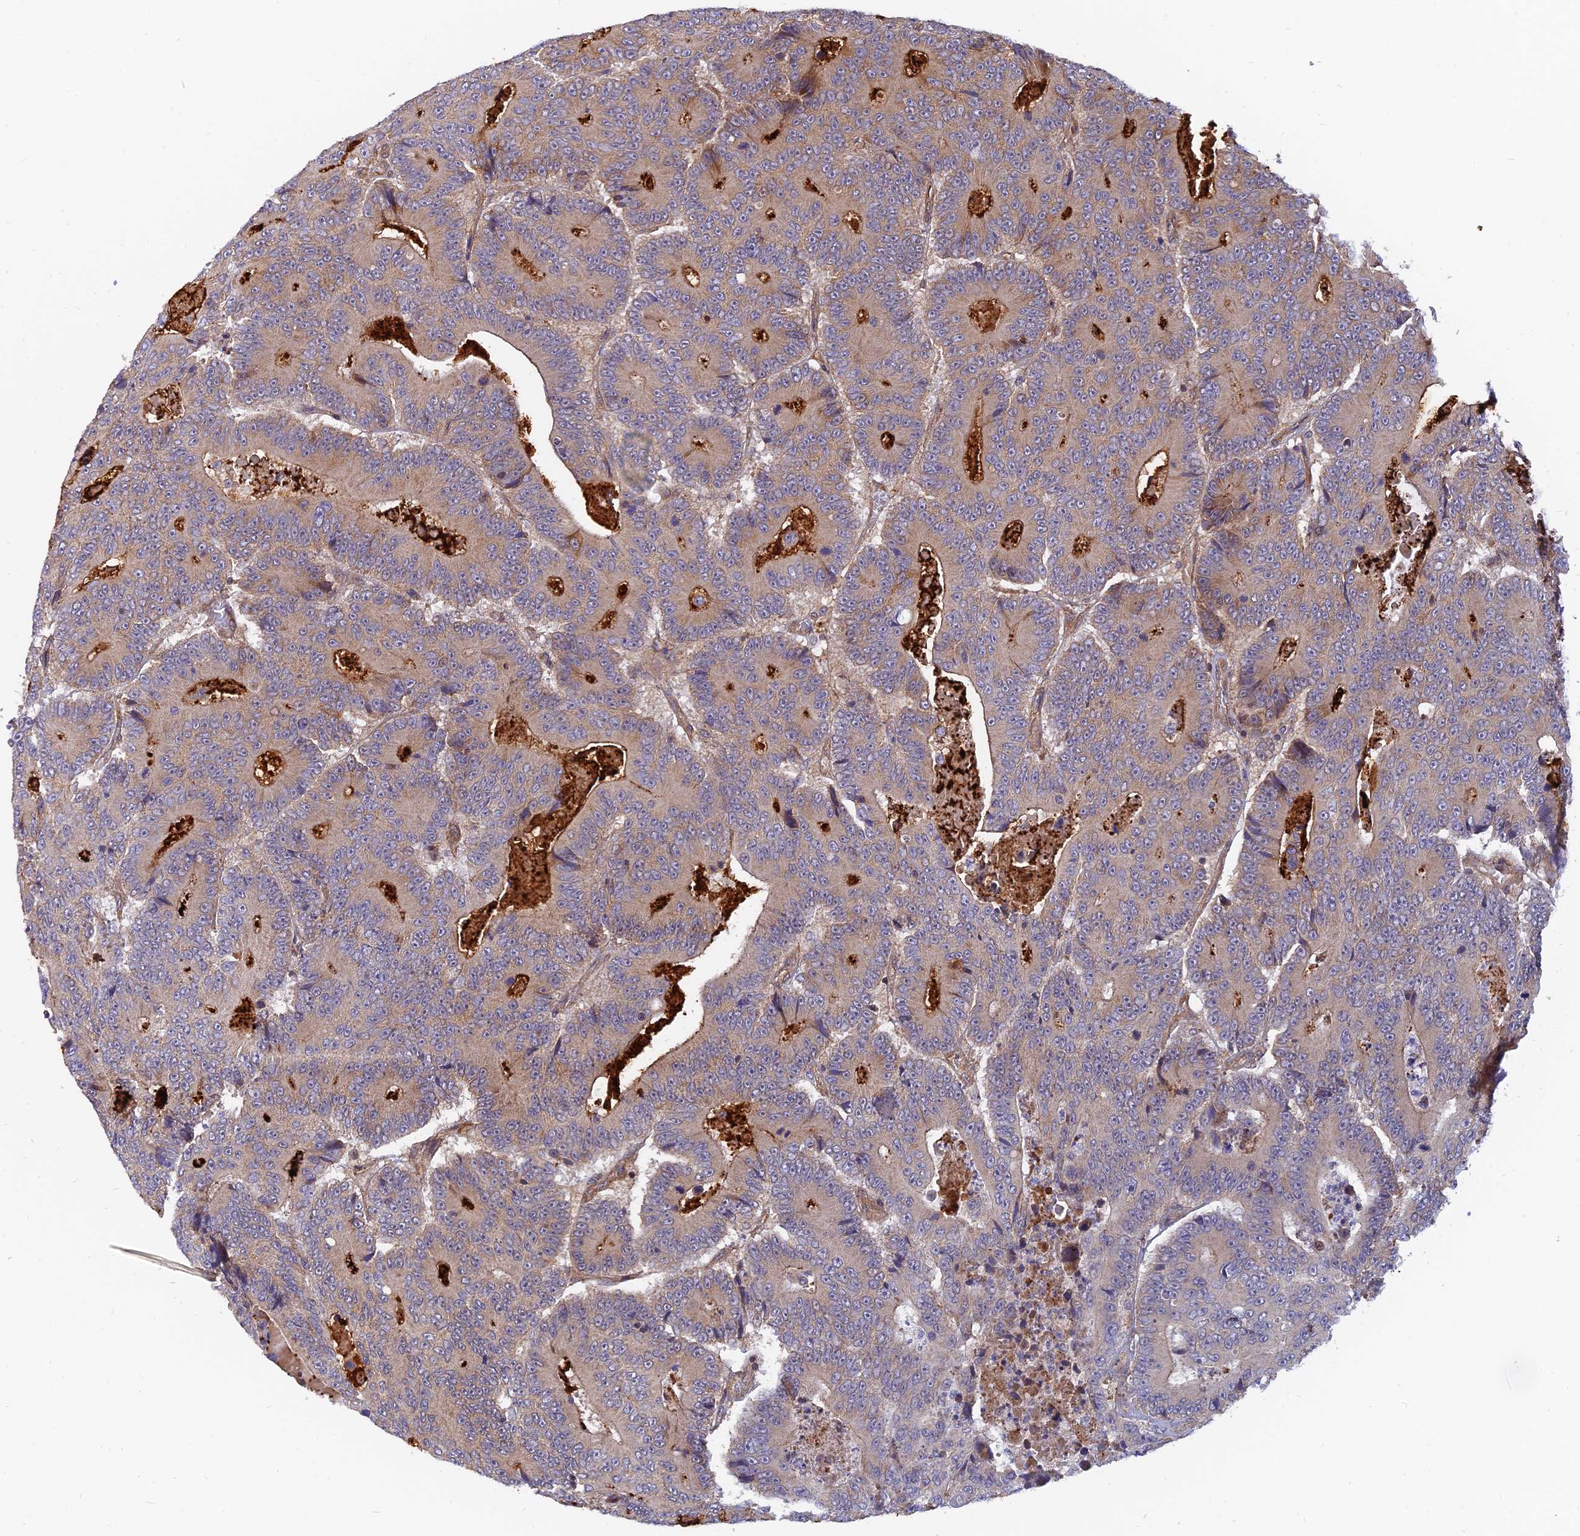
{"staining": {"intensity": "weak", "quantity": "25%-75%", "location": "cytoplasmic/membranous"}, "tissue": "colorectal cancer", "cell_type": "Tumor cells", "image_type": "cancer", "snomed": [{"axis": "morphology", "description": "Adenocarcinoma, NOS"}, {"axis": "topography", "description": "Colon"}], "caption": "A histopathology image of colorectal adenocarcinoma stained for a protein displays weak cytoplasmic/membranous brown staining in tumor cells. (brown staining indicates protein expression, while blue staining denotes nuclei).", "gene": "WDR41", "patient": {"sex": "male", "age": 83}}